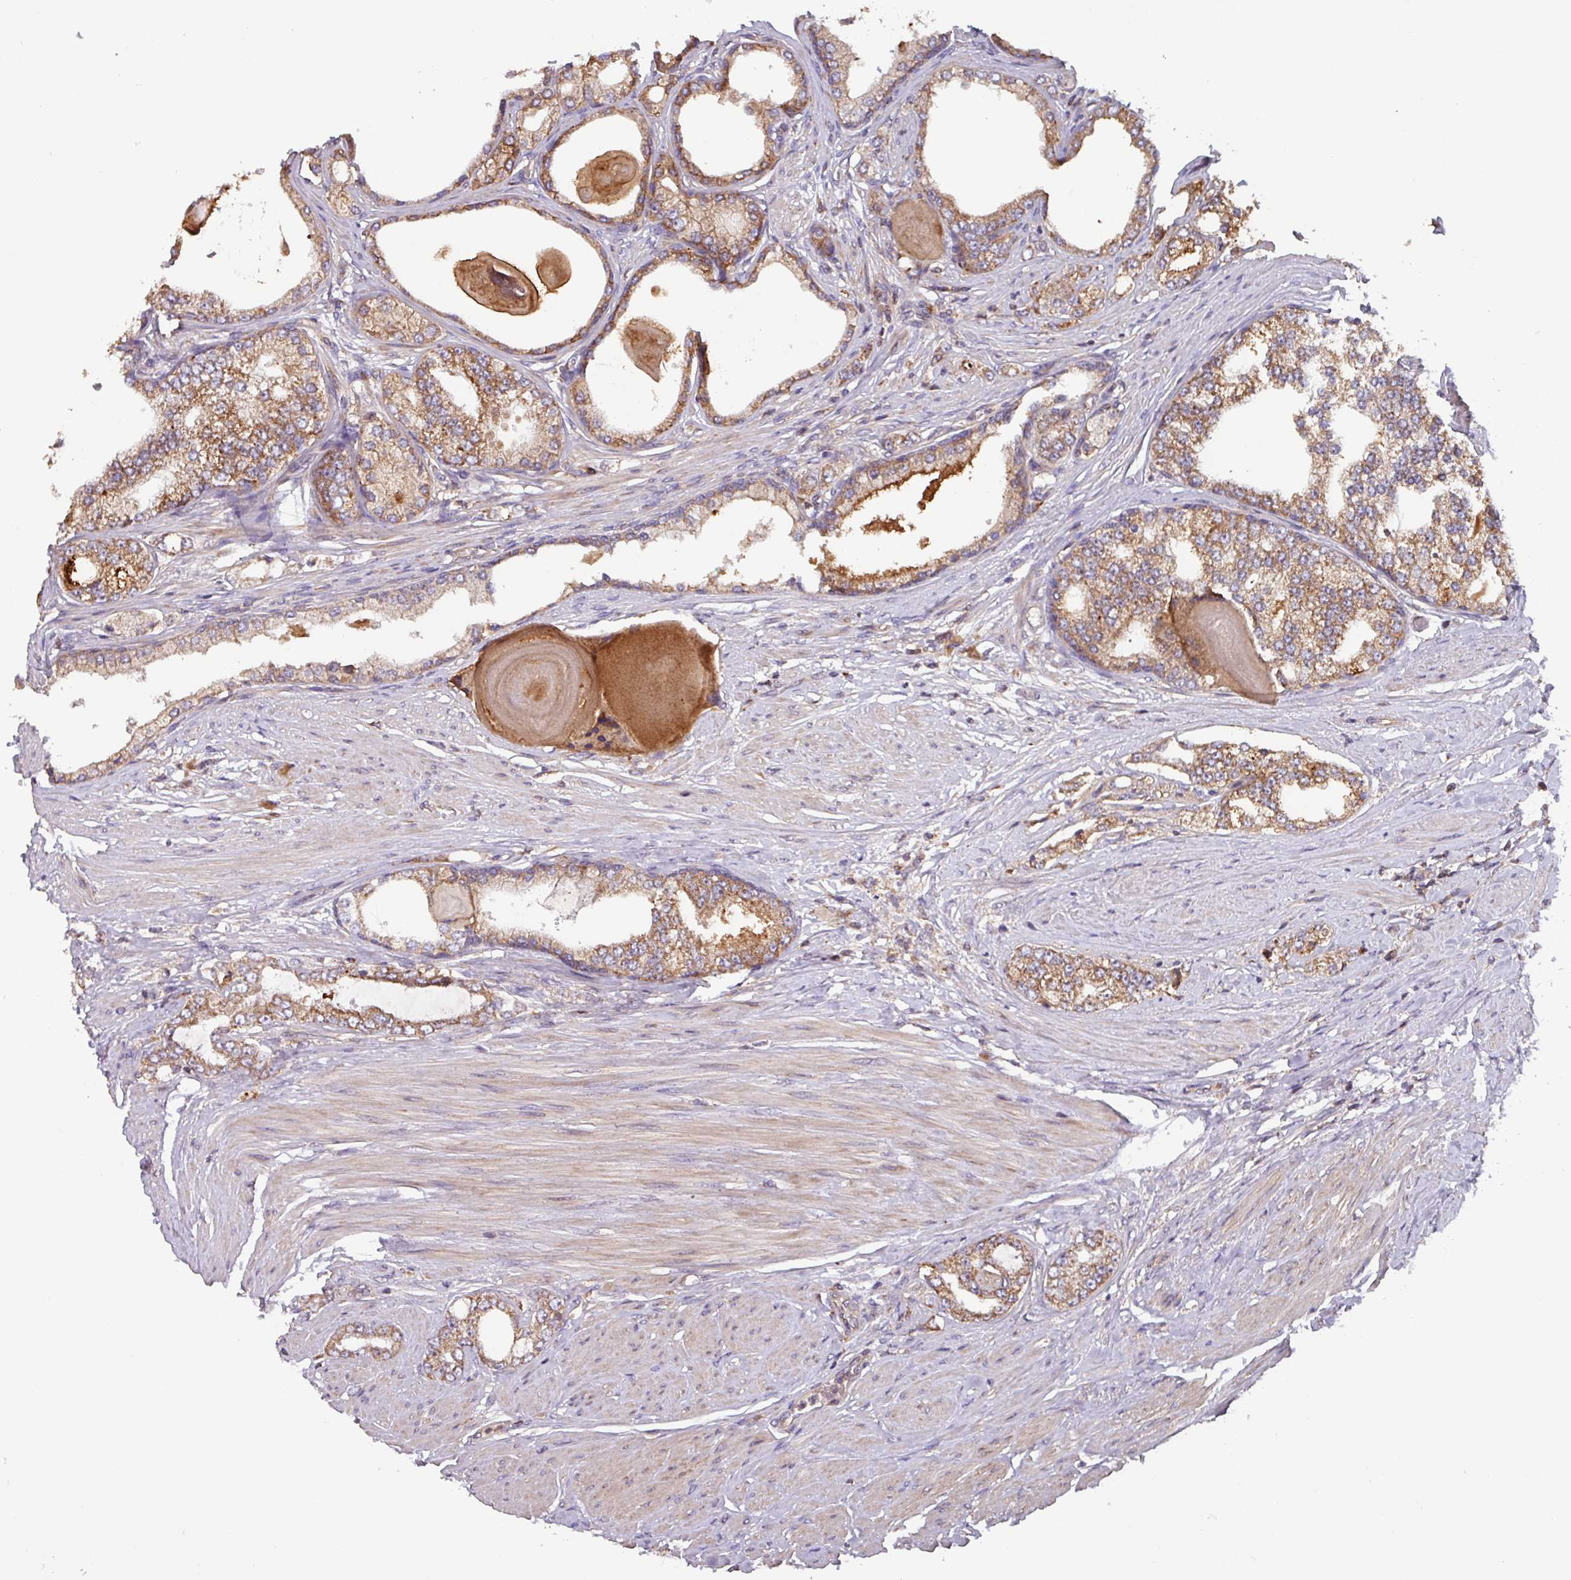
{"staining": {"intensity": "moderate", "quantity": ">75%", "location": "cytoplasmic/membranous"}, "tissue": "prostate cancer", "cell_type": "Tumor cells", "image_type": "cancer", "snomed": [{"axis": "morphology", "description": "Adenocarcinoma, High grade"}, {"axis": "topography", "description": "Prostate"}], "caption": "A brown stain labels moderate cytoplasmic/membranous positivity of a protein in prostate high-grade adenocarcinoma tumor cells.", "gene": "PLEKHD1", "patient": {"sex": "male", "age": 64}}